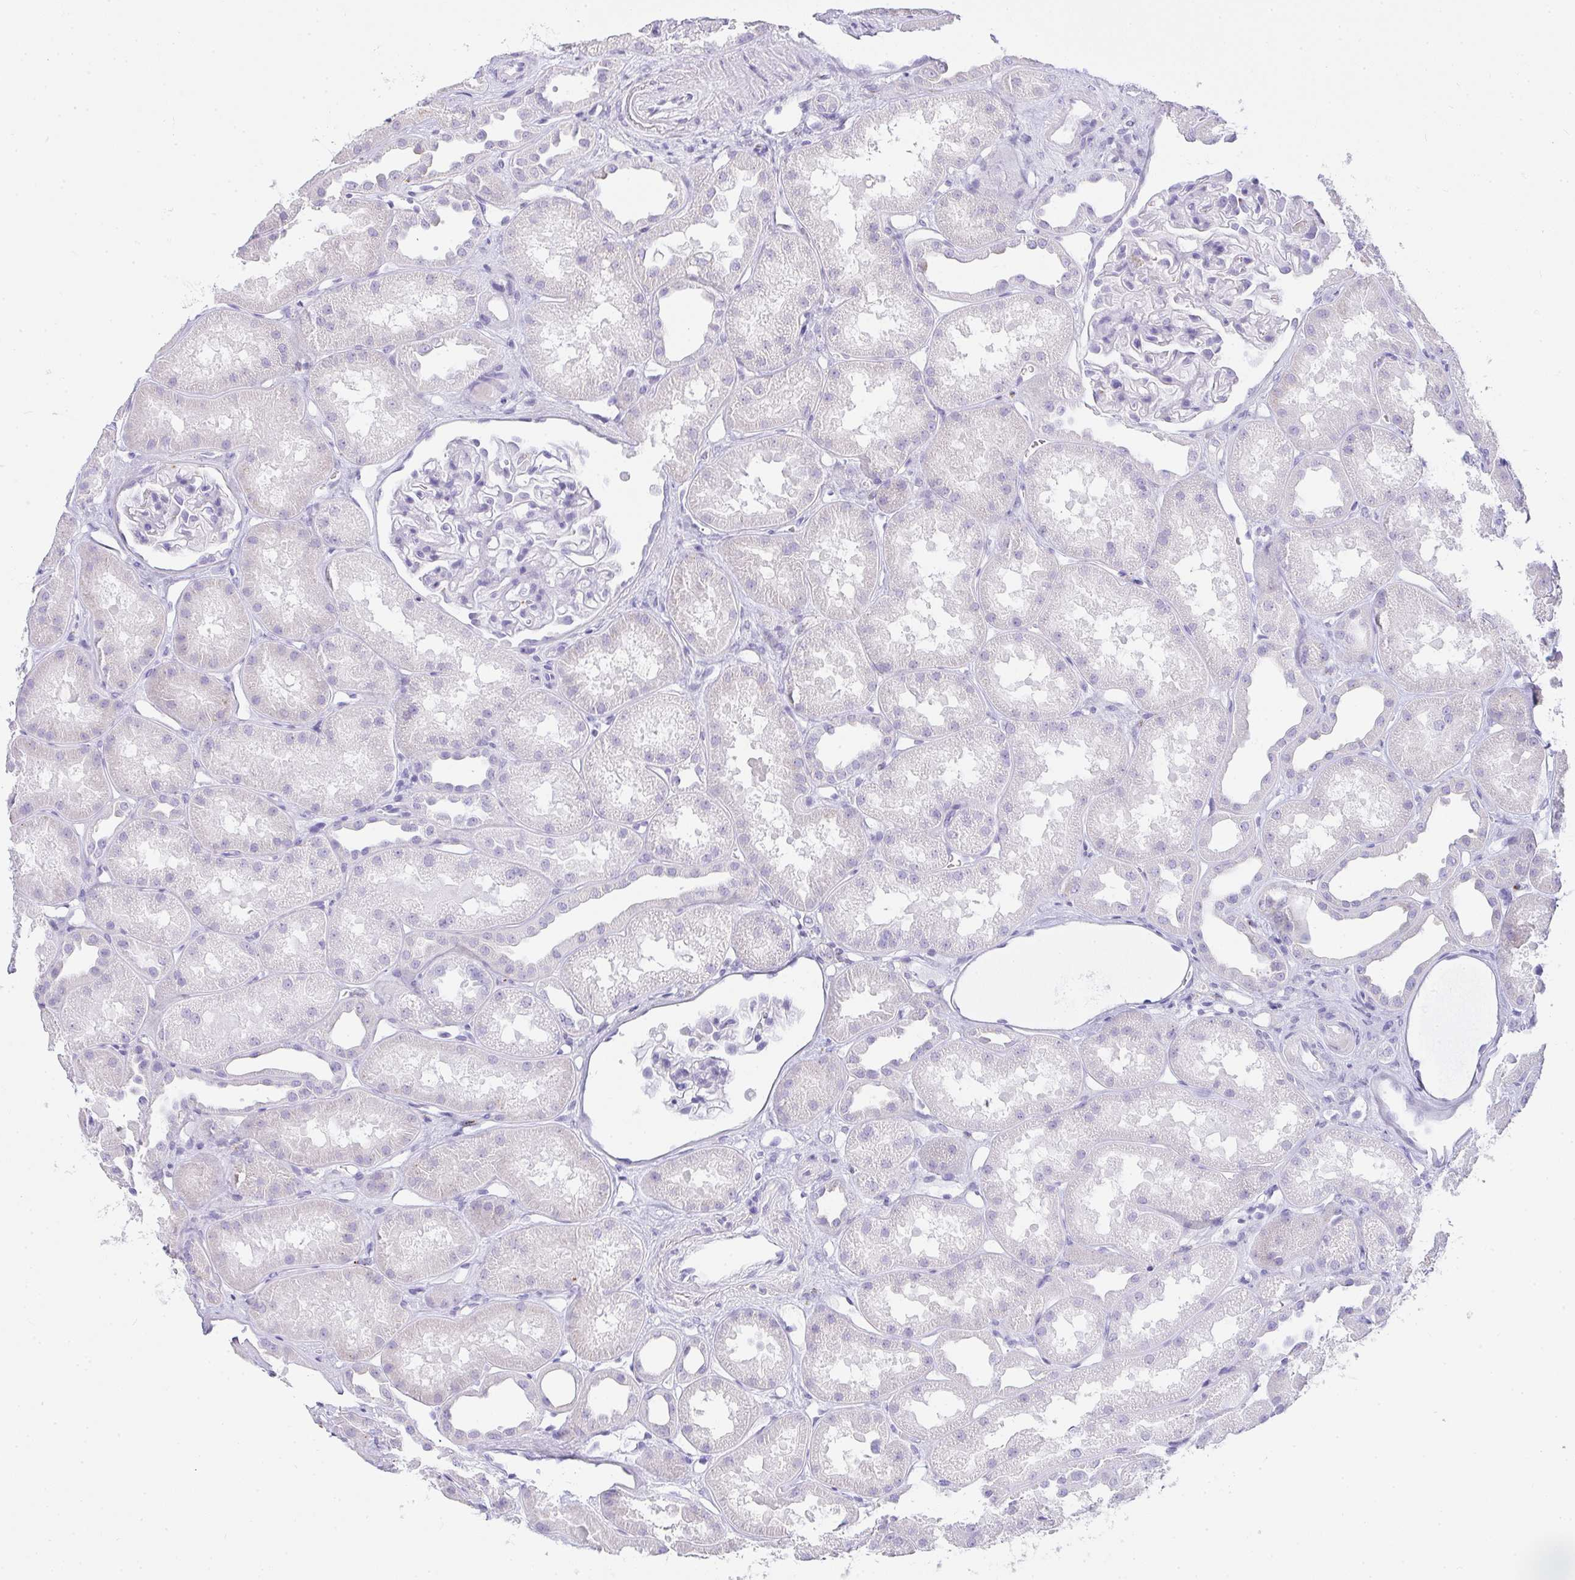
{"staining": {"intensity": "negative", "quantity": "none", "location": "none"}, "tissue": "kidney", "cell_type": "Cells in glomeruli", "image_type": "normal", "snomed": [{"axis": "morphology", "description": "Normal tissue, NOS"}, {"axis": "topography", "description": "Kidney"}], "caption": "This is an immunohistochemistry micrograph of benign human kidney. There is no staining in cells in glomeruli.", "gene": "OR5J2", "patient": {"sex": "male", "age": 61}}